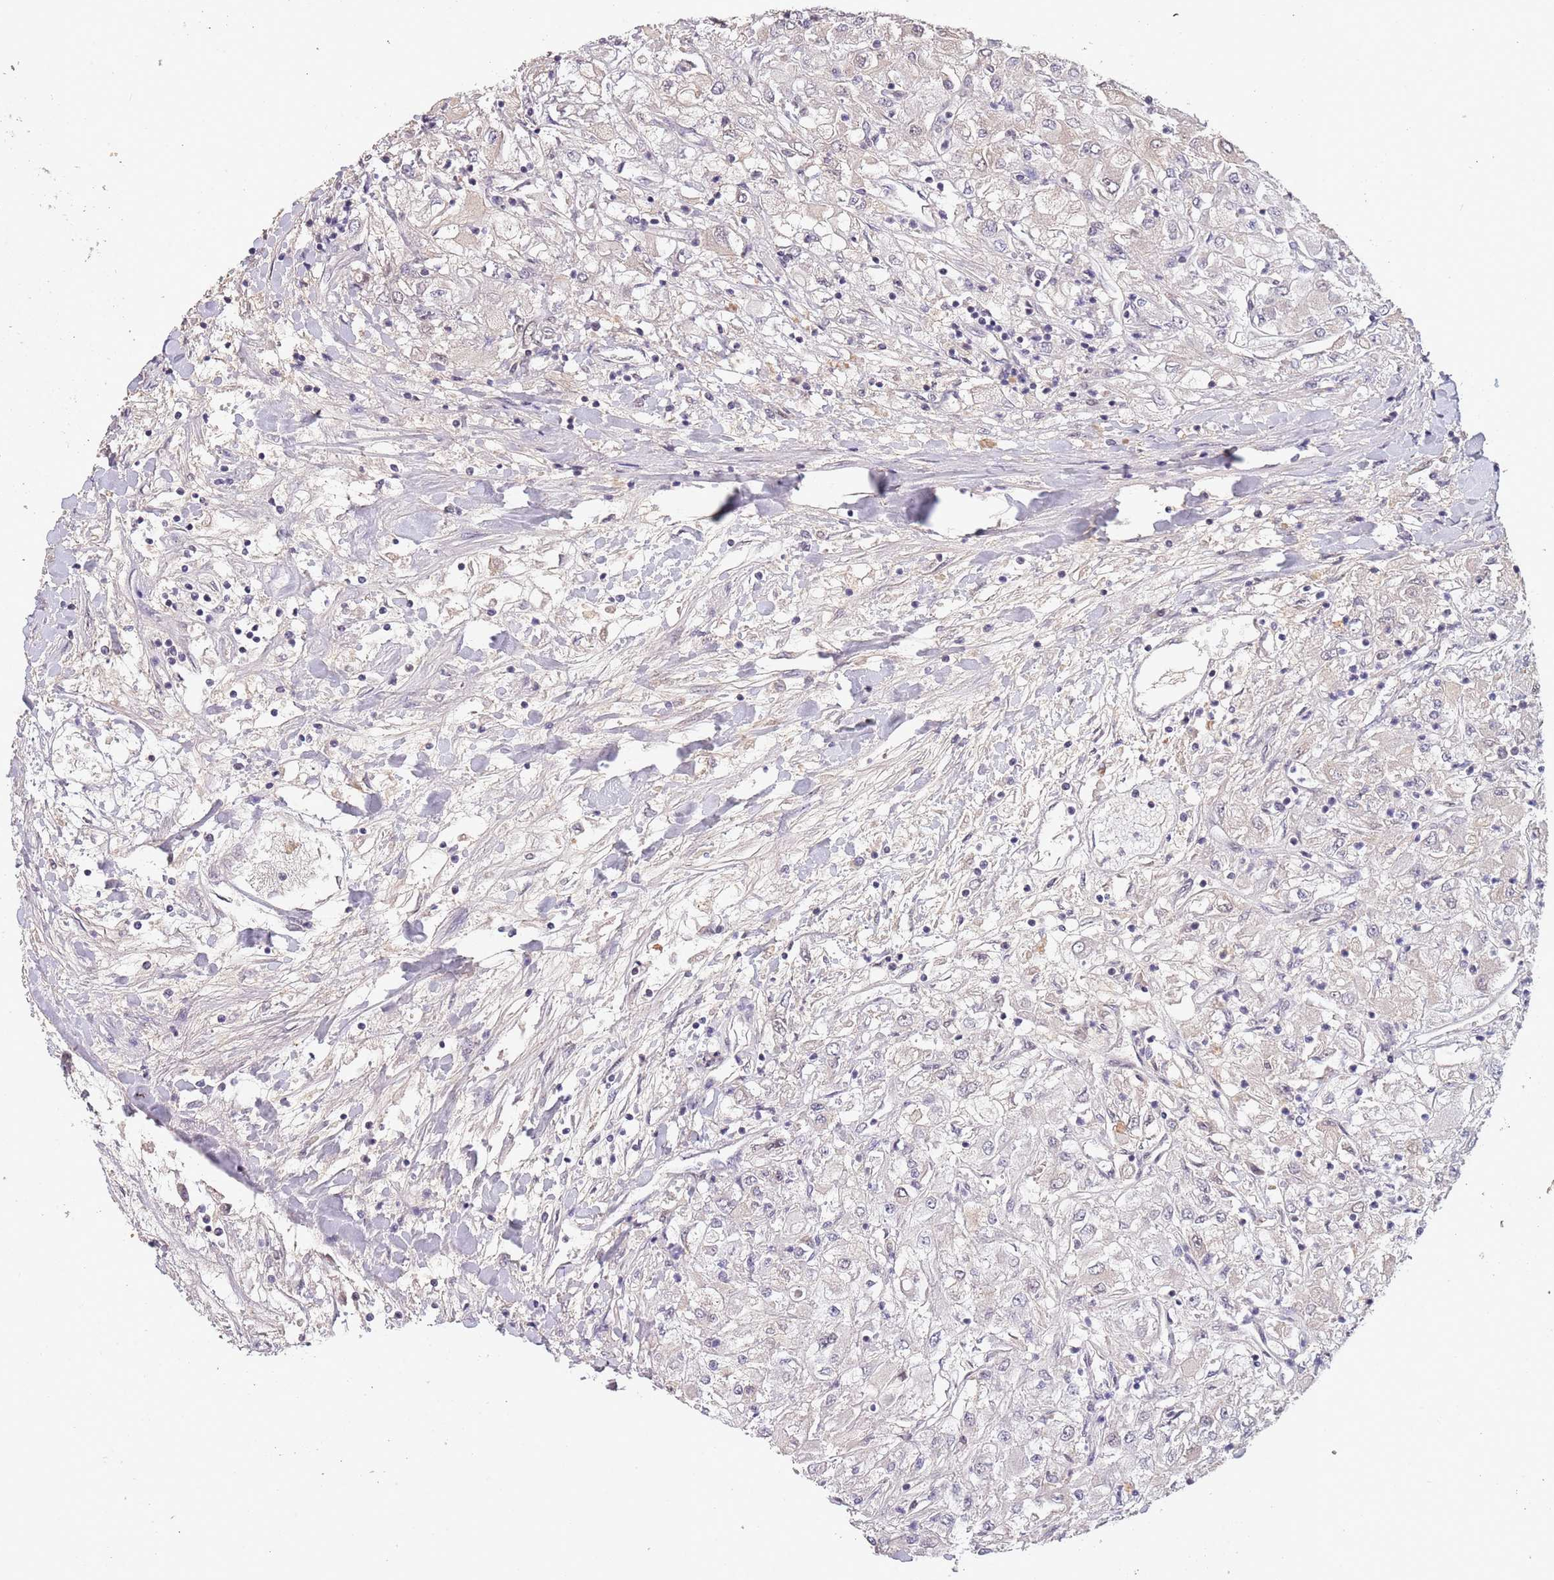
{"staining": {"intensity": "negative", "quantity": "none", "location": "none"}, "tissue": "renal cancer", "cell_type": "Tumor cells", "image_type": "cancer", "snomed": [{"axis": "morphology", "description": "Adenocarcinoma, NOS"}, {"axis": "topography", "description": "Kidney"}], "caption": "This is an immunohistochemistry photomicrograph of renal adenocarcinoma. There is no staining in tumor cells.", "gene": "CIZ1", "patient": {"sex": "male", "age": 80}}